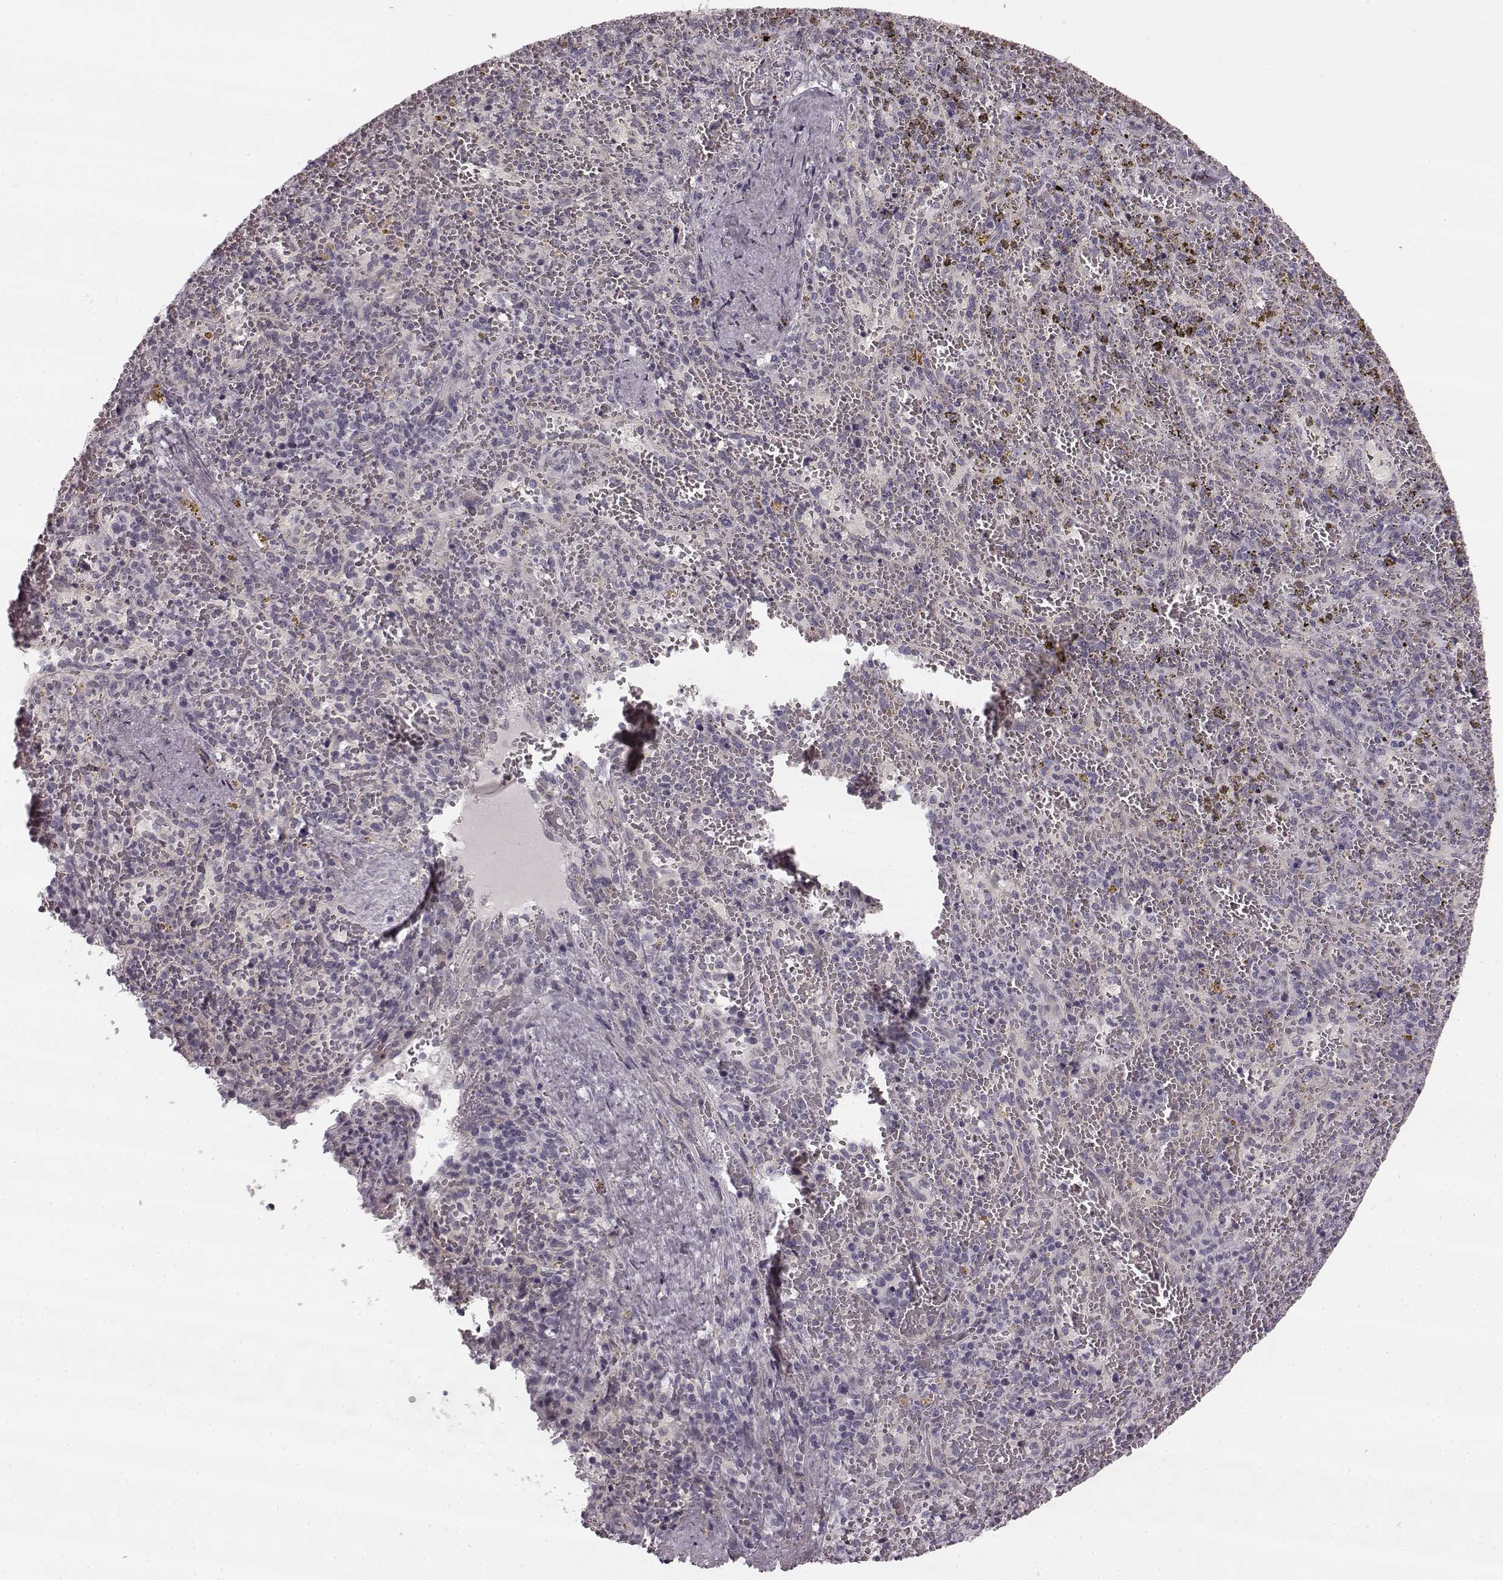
{"staining": {"intensity": "negative", "quantity": "none", "location": "none"}, "tissue": "spleen", "cell_type": "Cells in red pulp", "image_type": "normal", "snomed": [{"axis": "morphology", "description": "Normal tissue, NOS"}, {"axis": "topography", "description": "Spleen"}], "caption": "The immunohistochemistry (IHC) micrograph has no significant expression in cells in red pulp of spleen.", "gene": "FAM234B", "patient": {"sex": "female", "age": 50}}